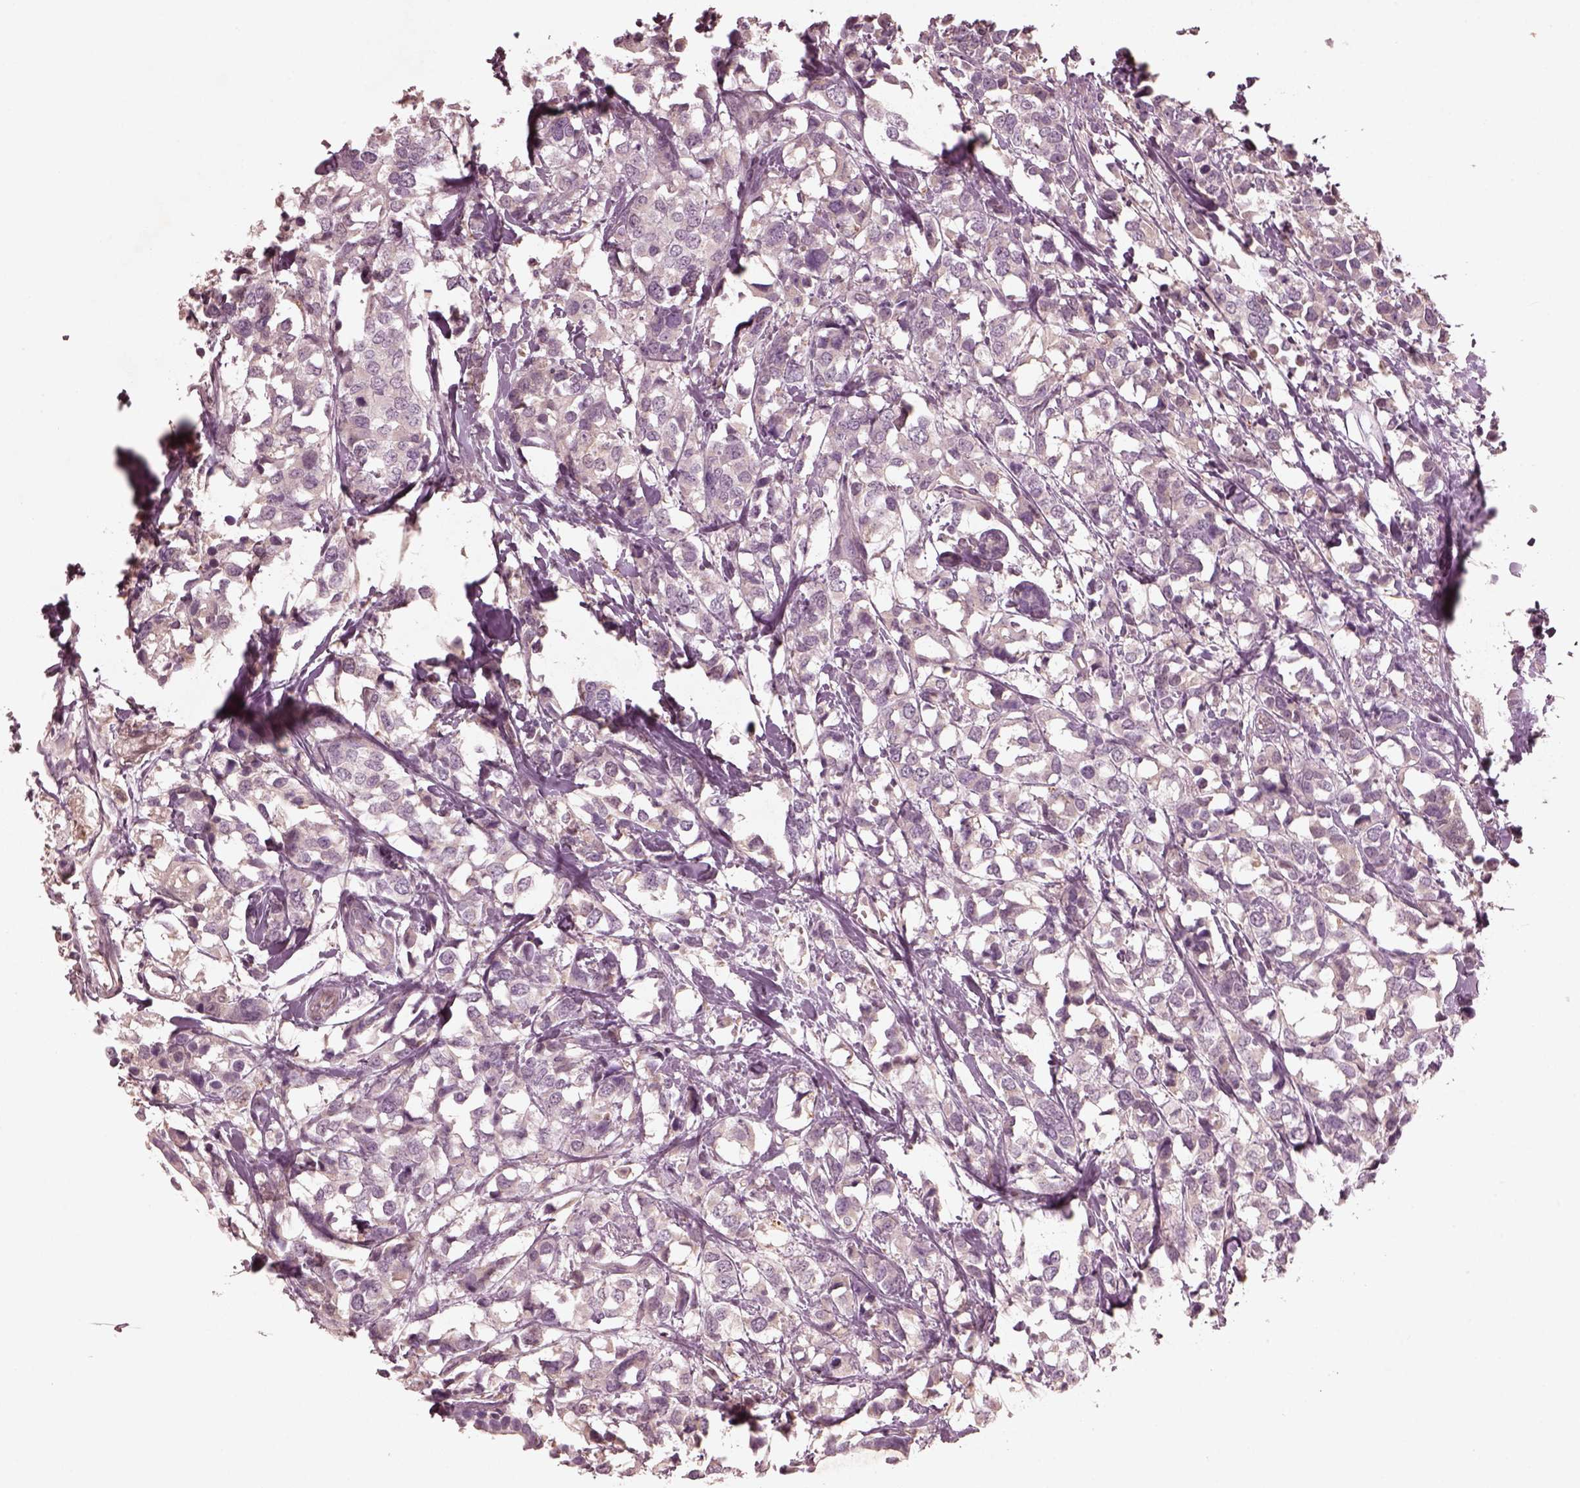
{"staining": {"intensity": "negative", "quantity": "none", "location": "none"}, "tissue": "breast cancer", "cell_type": "Tumor cells", "image_type": "cancer", "snomed": [{"axis": "morphology", "description": "Lobular carcinoma"}, {"axis": "topography", "description": "Breast"}], "caption": "Image shows no significant protein expression in tumor cells of breast cancer (lobular carcinoma).", "gene": "VWA5B1", "patient": {"sex": "female", "age": 59}}